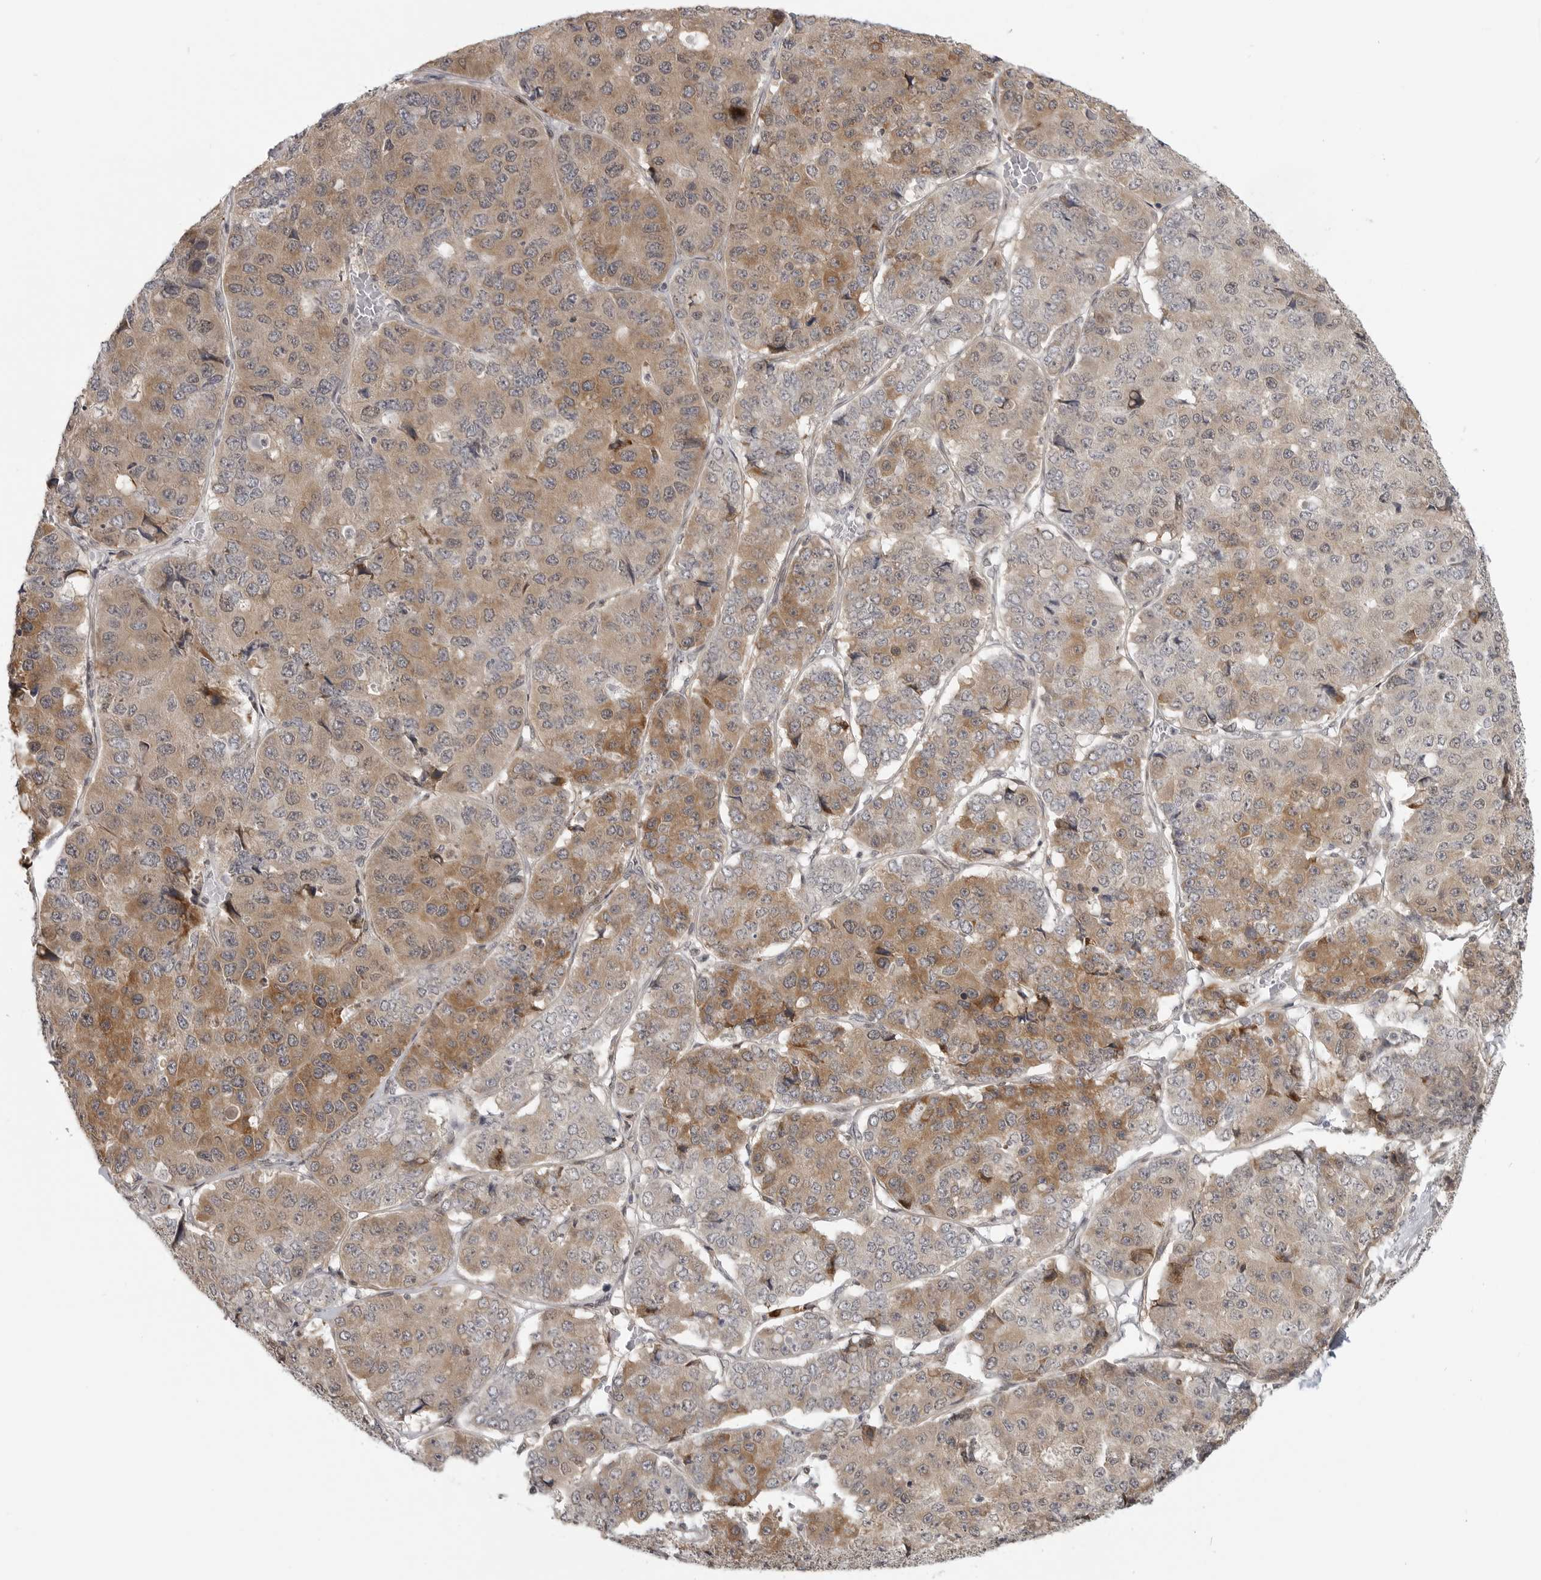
{"staining": {"intensity": "moderate", "quantity": "25%-75%", "location": "cytoplasmic/membranous"}, "tissue": "pancreatic cancer", "cell_type": "Tumor cells", "image_type": "cancer", "snomed": [{"axis": "morphology", "description": "Adenocarcinoma, NOS"}, {"axis": "topography", "description": "Pancreas"}], "caption": "Immunohistochemistry (IHC) staining of pancreatic cancer, which shows medium levels of moderate cytoplasmic/membranous expression in about 25%-75% of tumor cells indicating moderate cytoplasmic/membranous protein positivity. The staining was performed using DAB (3,3'-diaminobenzidine) (brown) for protein detection and nuclei were counterstained in hematoxylin (blue).", "gene": "CEP295NL", "patient": {"sex": "male", "age": 50}}